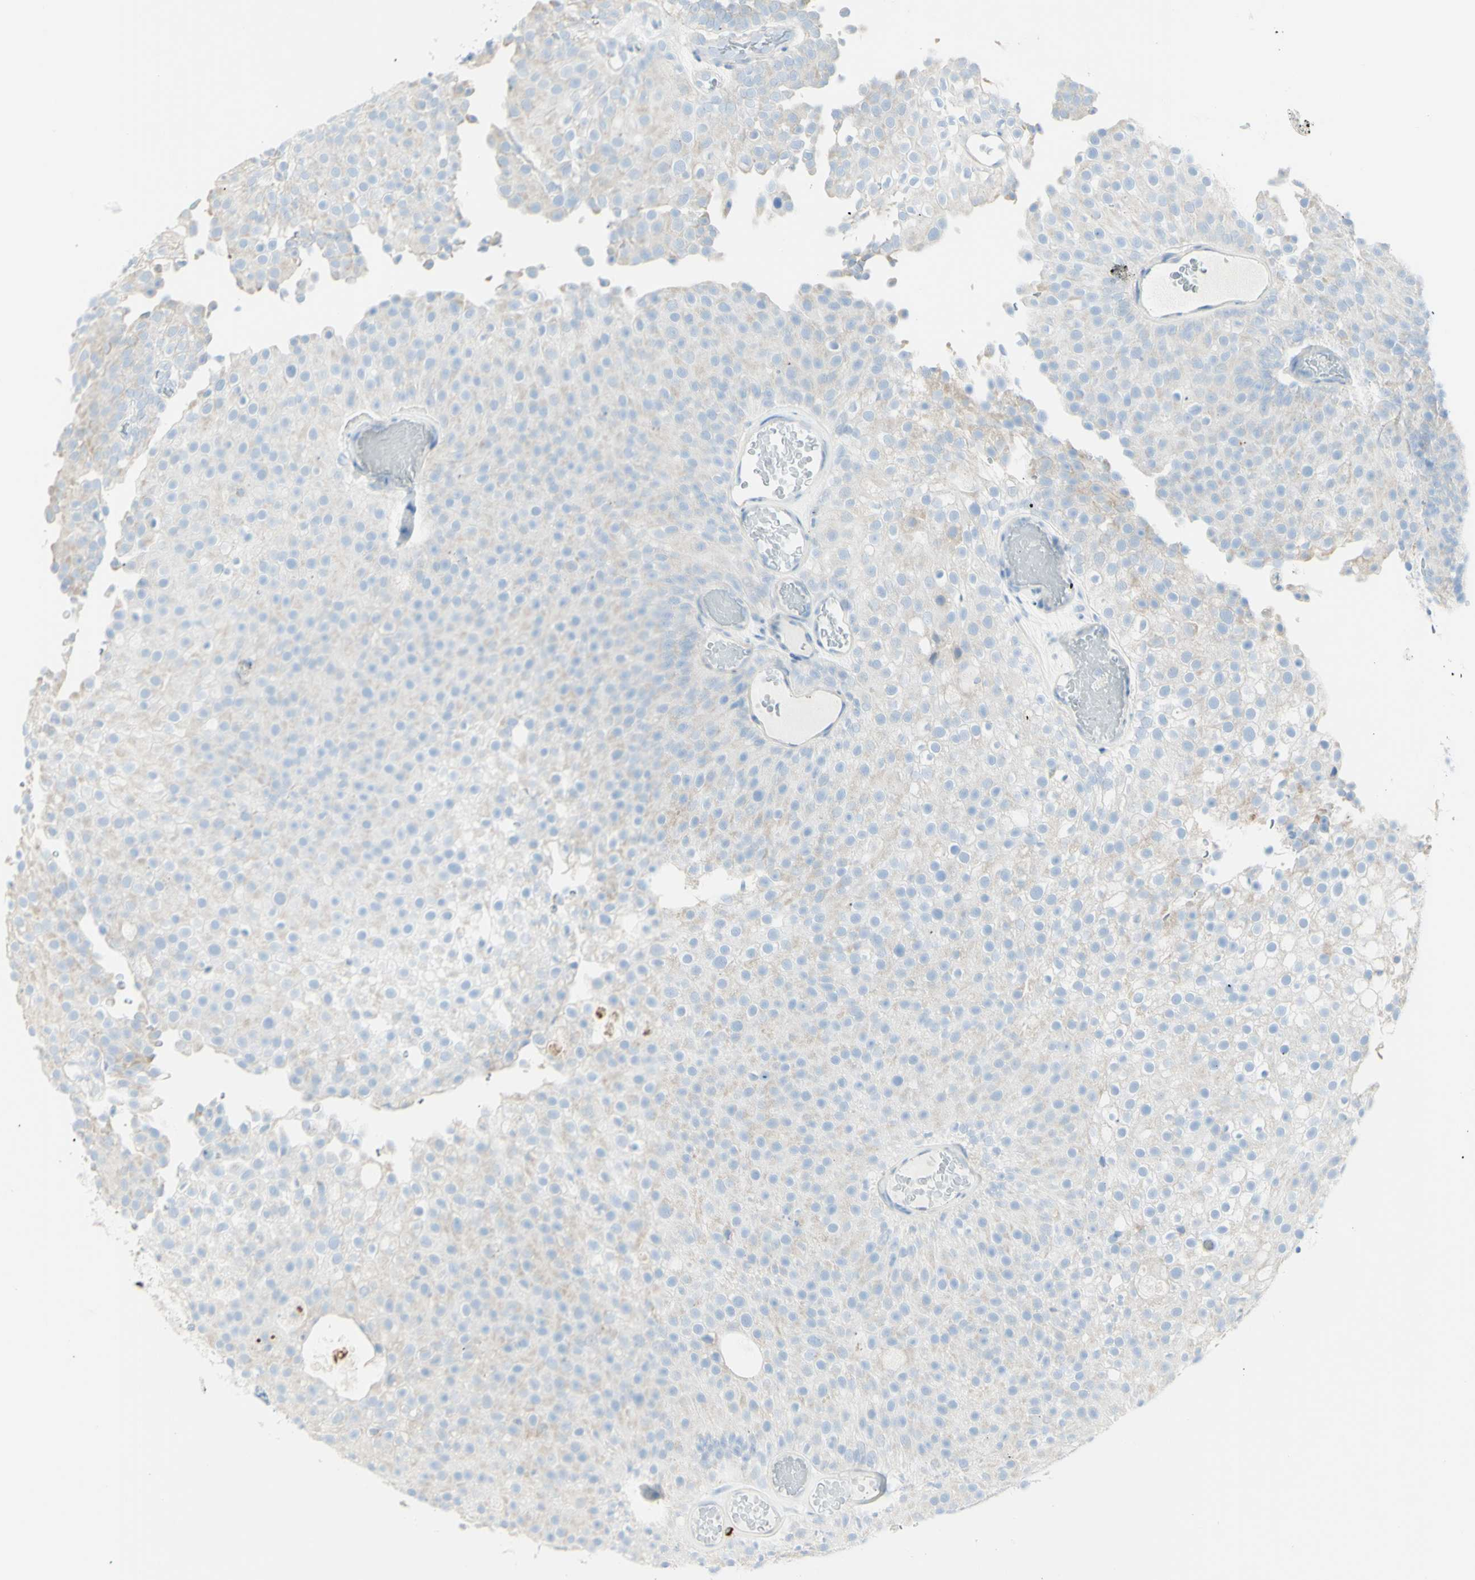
{"staining": {"intensity": "weak", "quantity": "<25%", "location": "cytoplasmic/membranous"}, "tissue": "urothelial cancer", "cell_type": "Tumor cells", "image_type": "cancer", "snomed": [{"axis": "morphology", "description": "Urothelial carcinoma, Low grade"}, {"axis": "topography", "description": "Urinary bladder"}], "caption": "Immunohistochemistry micrograph of urothelial cancer stained for a protein (brown), which demonstrates no expression in tumor cells.", "gene": "LETM1", "patient": {"sex": "male", "age": 78}}